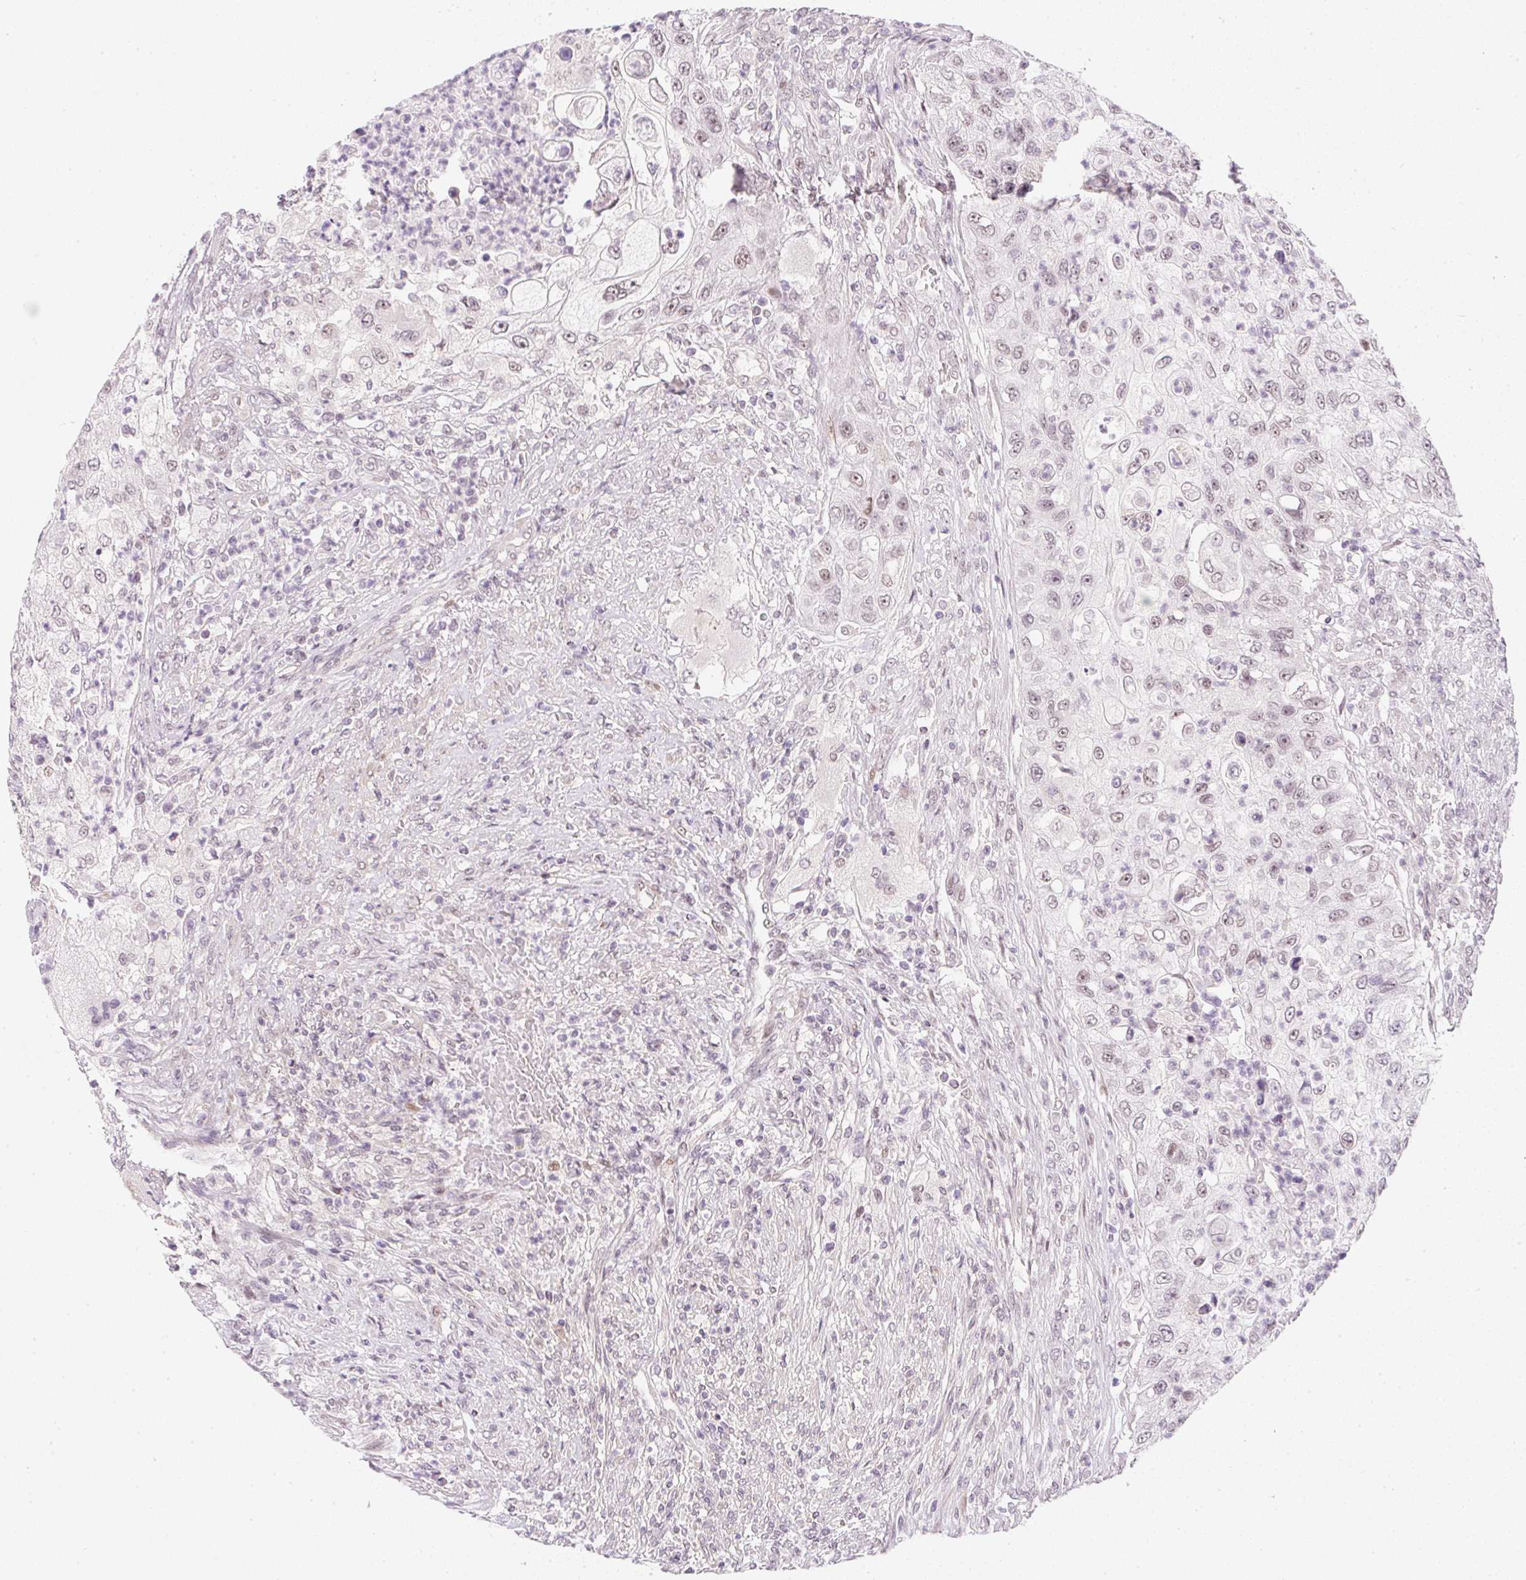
{"staining": {"intensity": "weak", "quantity": ">75%", "location": "nuclear"}, "tissue": "urothelial cancer", "cell_type": "Tumor cells", "image_type": "cancer", "snomed": [{"axis": "morphology", "description": "Urothelial carcinoma, High grade"}, {"axis": "topography", "description": "Urinary bladder"}], "caption": "Urothelial cancer stained for a protein (brown) exhibits weak nuclear positive positivity in approximately >75% of tumor cells.", "gene": "DPPA4", "patient": {"sex": "female", "age": 60}}